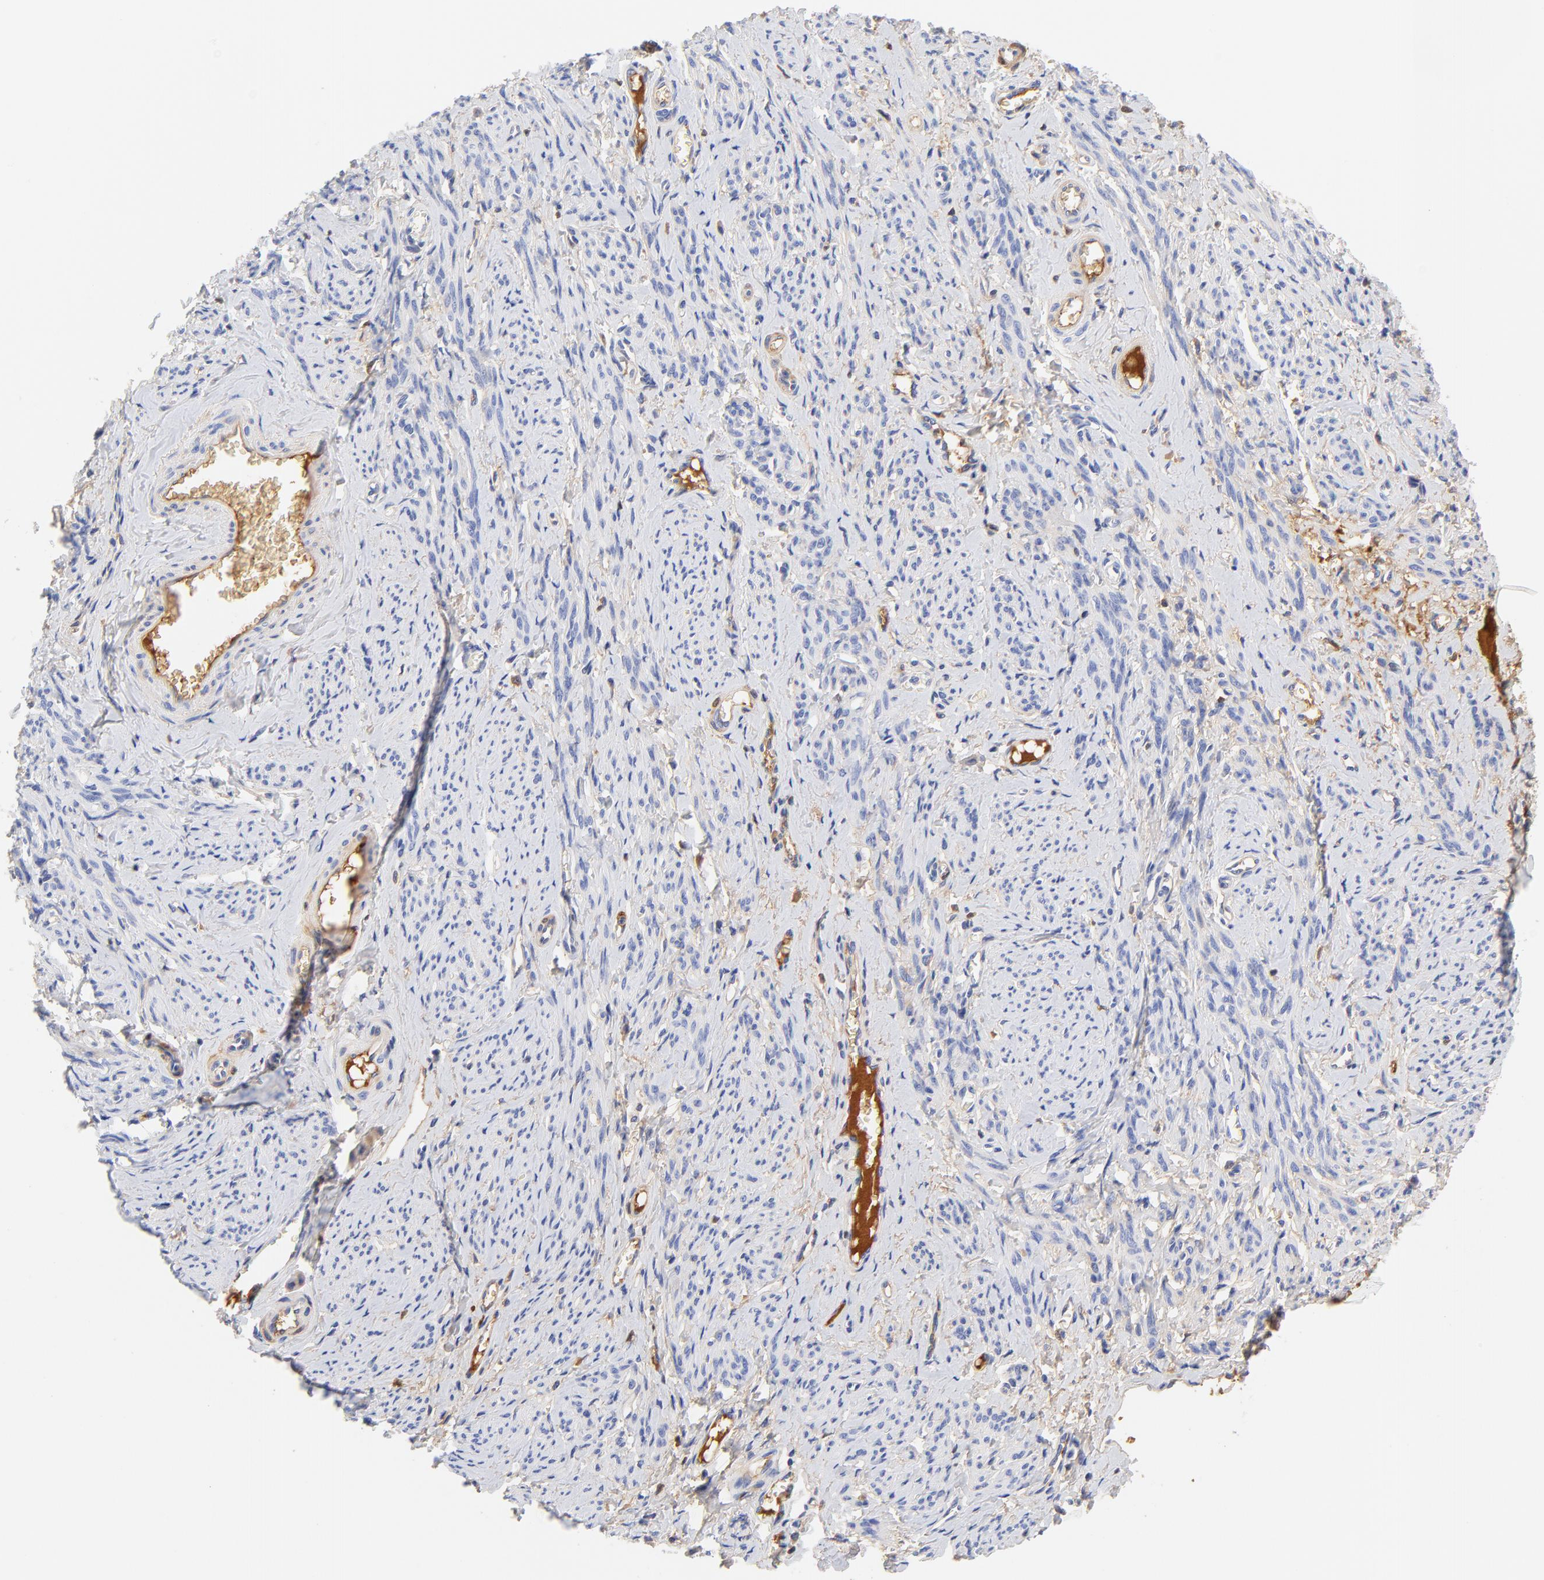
{"staining": {"intensity": "negative", "quantity": "none", "location": "none"}, "tissue": "smooth muscle", "cell_type": "Smooth muscle cells", "image_type": "normal", "snomed": [{"axis": "morphology", "description": "Normal tissue, NOS"}, {"axis": "topography", "description": "Cervix"}, {"axis": "topography", "description": "Endometrium"}], "caption": "An image of human smooth muscle is negative for staining in smooth muscle cells. Brightfield microscopy of IHC stained with DAB (3,3'-diaminobenzidine) (brown) and hematoxylin (blue), captured at high magnification.", "gene": "IGLV3", "patient": {"sex": "female", "age": 65}}